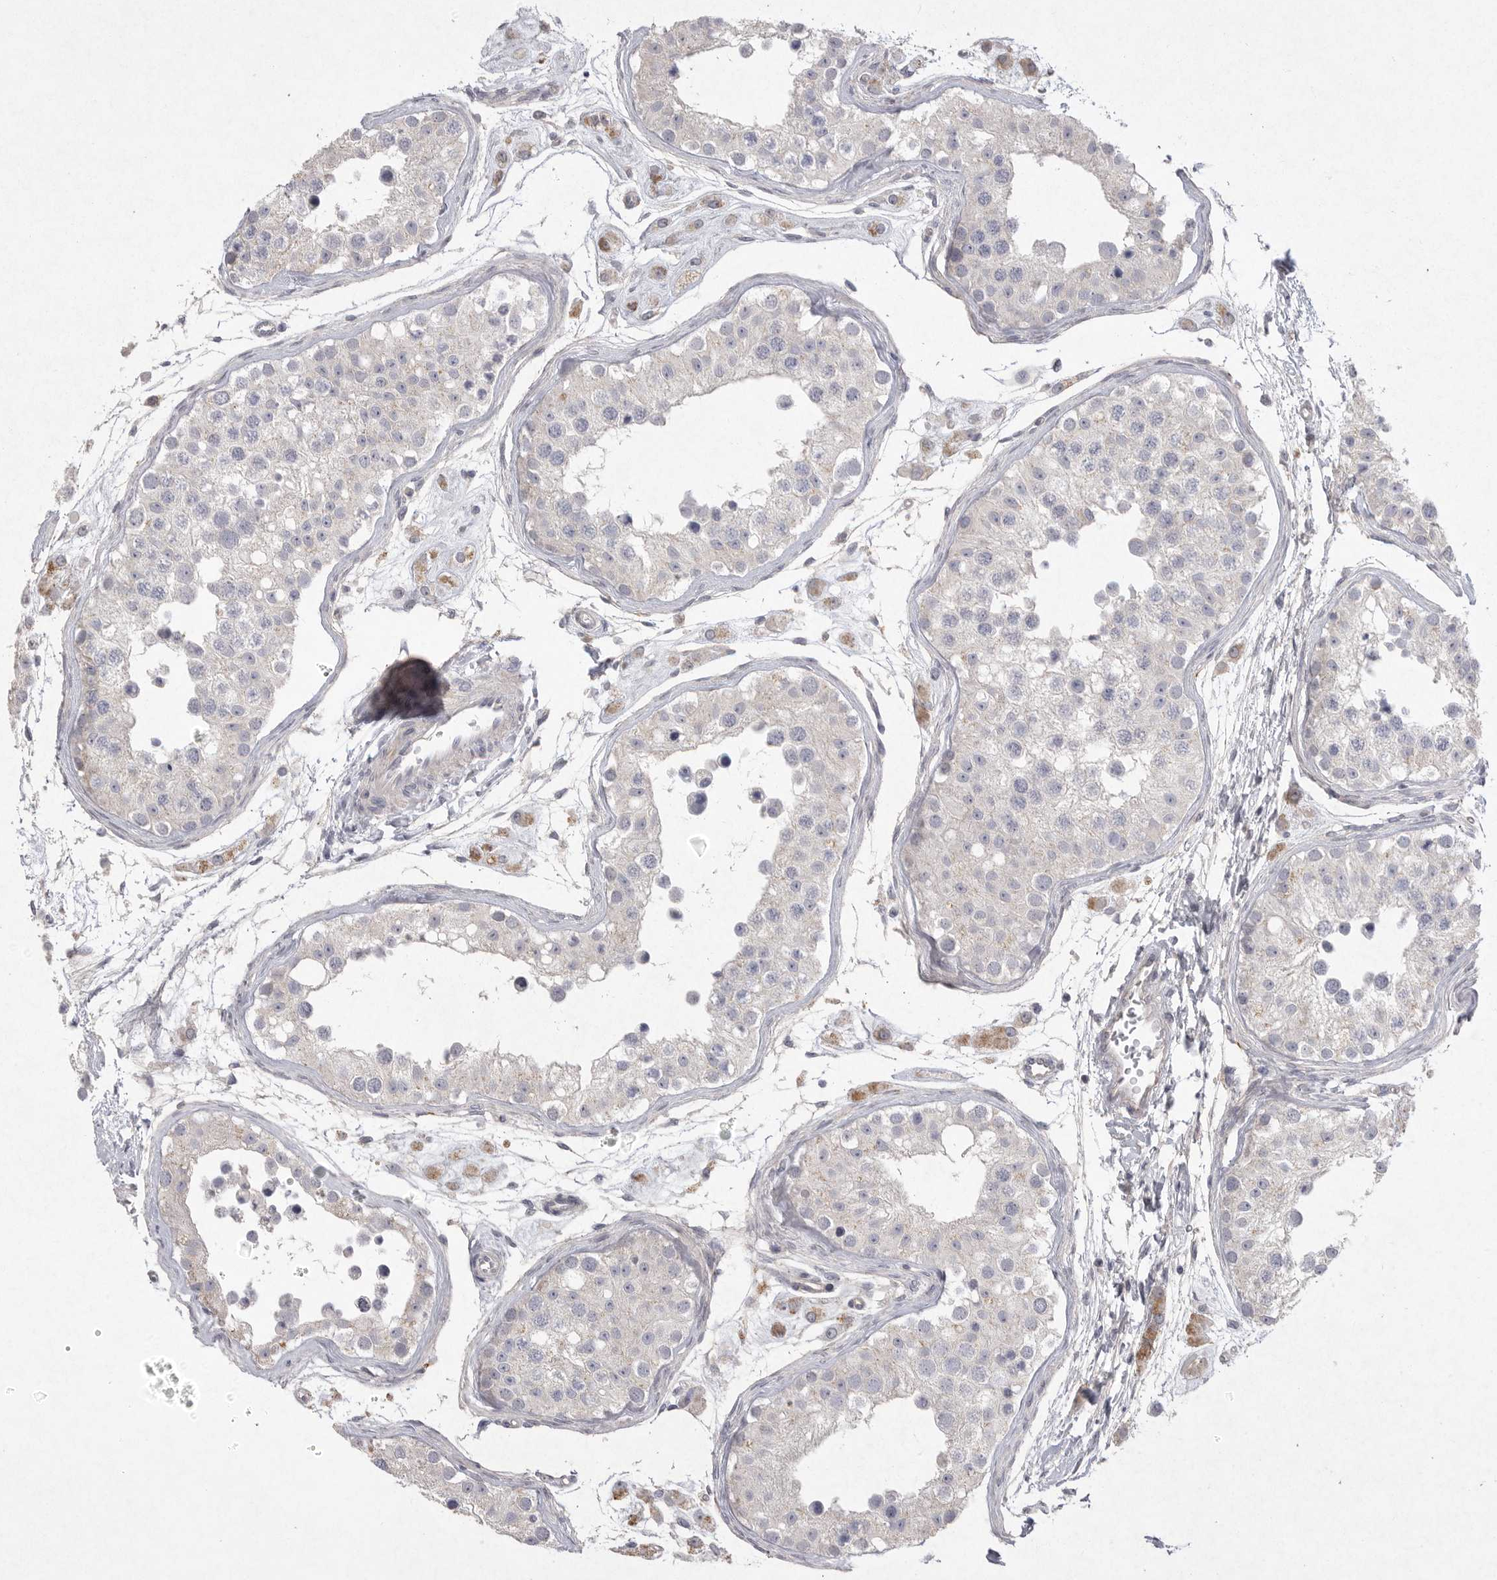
{"staining": {"intensity": "weak", "quantity": "<25%", "location": "cytoplasmic/membranous"}, "tissue": "testis", "cell_type": "Cells in seminiferous ducts", "image_type": "normal", "snomed": [{"axis": "morphology", "description": "Normal tissue, NOS"}, {"axis": "morphology", "description": "Adenocarcinoma, metastatic, NOS"}, {"axis": "topography", "description": "Testis"}], "caption": "The histopathology image demonstrates no significant expression in cells in seminiferous ducts of testis.", "gene": "VANGL2", "patient": {"sex": "male", "age": 26}}